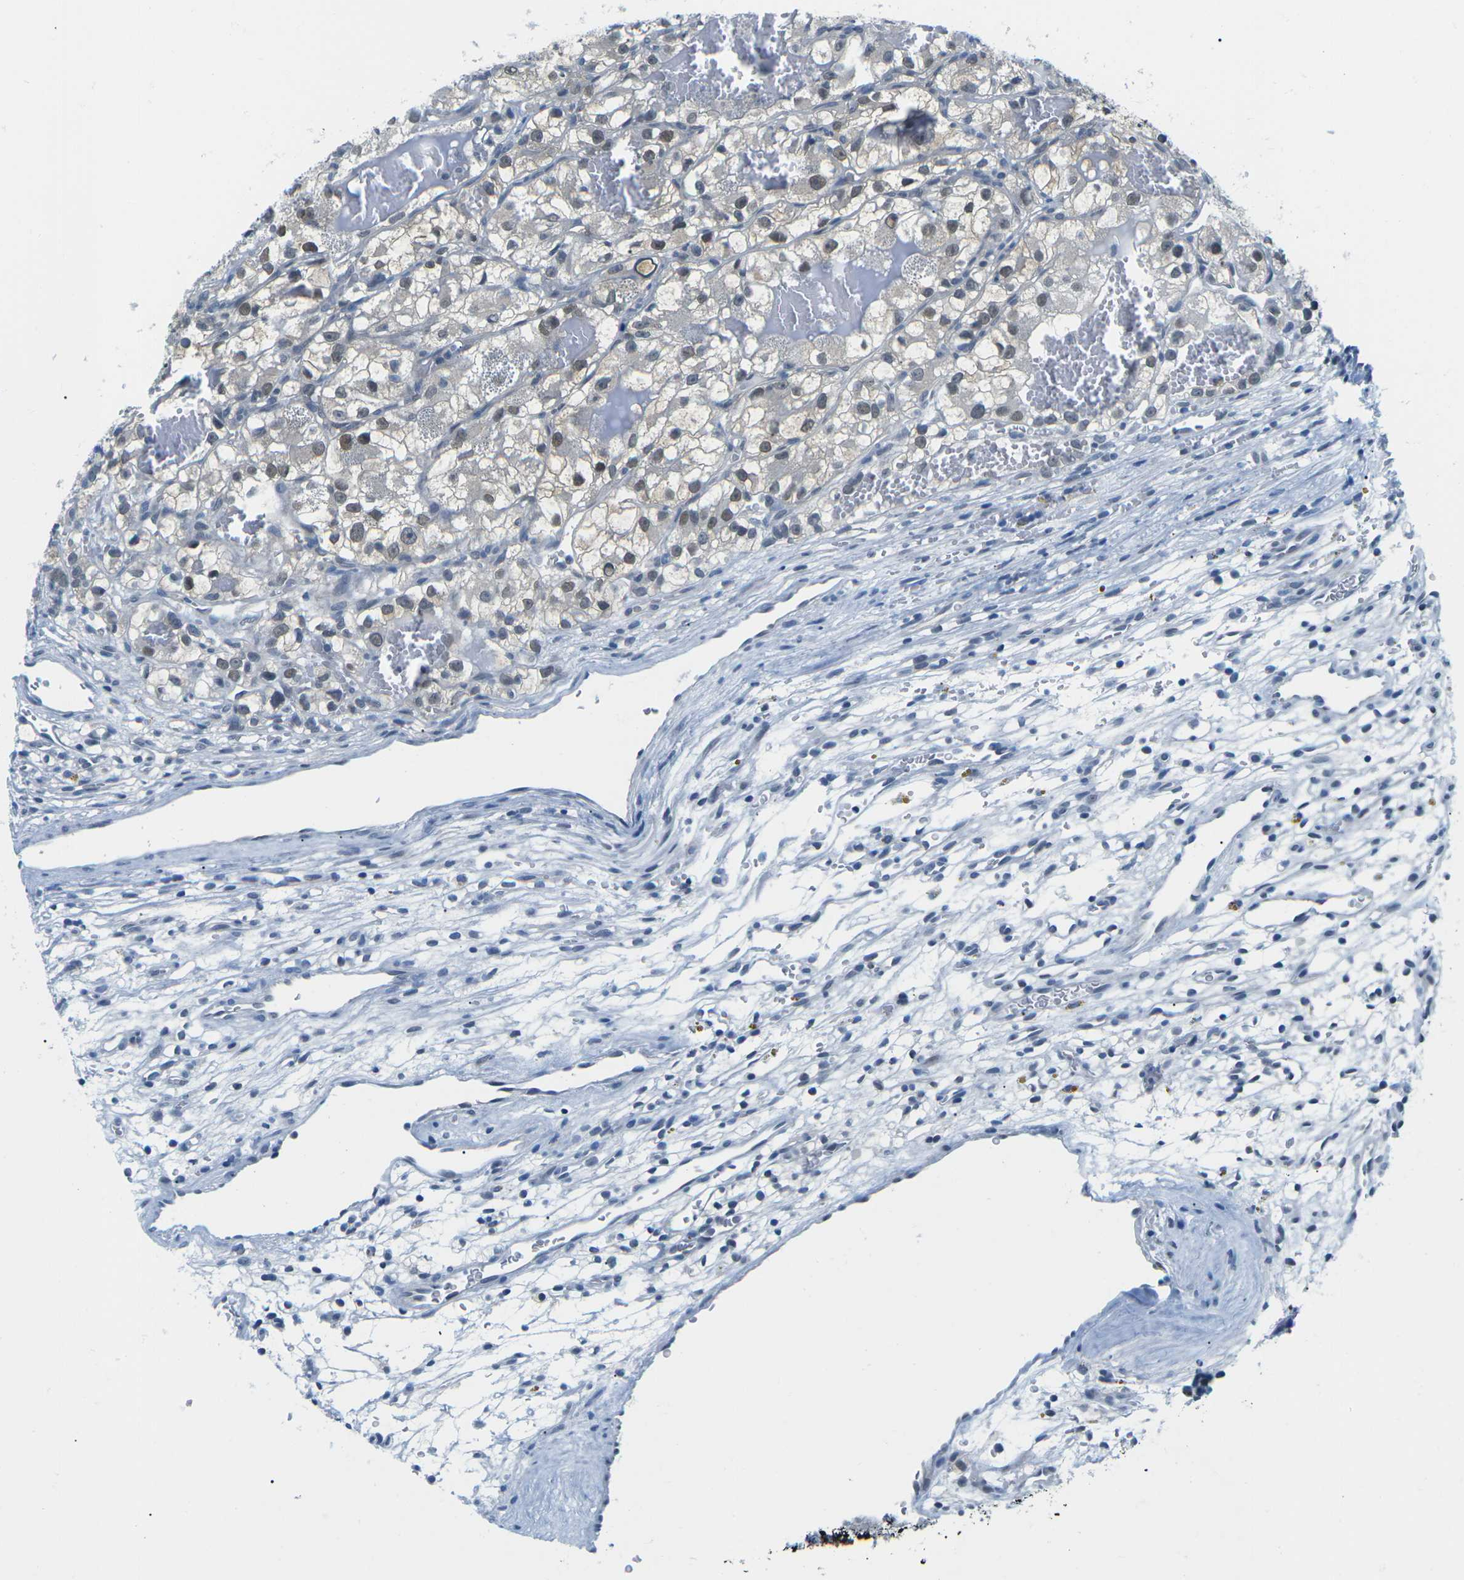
{"staining": {"intensity": "moderate", "quantity": ">75%", "location": "nuclear"}, "tissue": "renal cancer", "cell_type": "Tumor cells", "image_type": "cancer", "snomed": [{"axis": "morphology", "description": "Adenocarcinoma, NOS"}, {"axis": "topography", "description": "Kidney"}], "caption": "Human renal adenocarcinoma stained for a protein (brown) reveals moderate nuclear positive staining in about >75% of tumor cells.", "gene": "UBA7", "patient": {"sex": "female", "age": 57}}